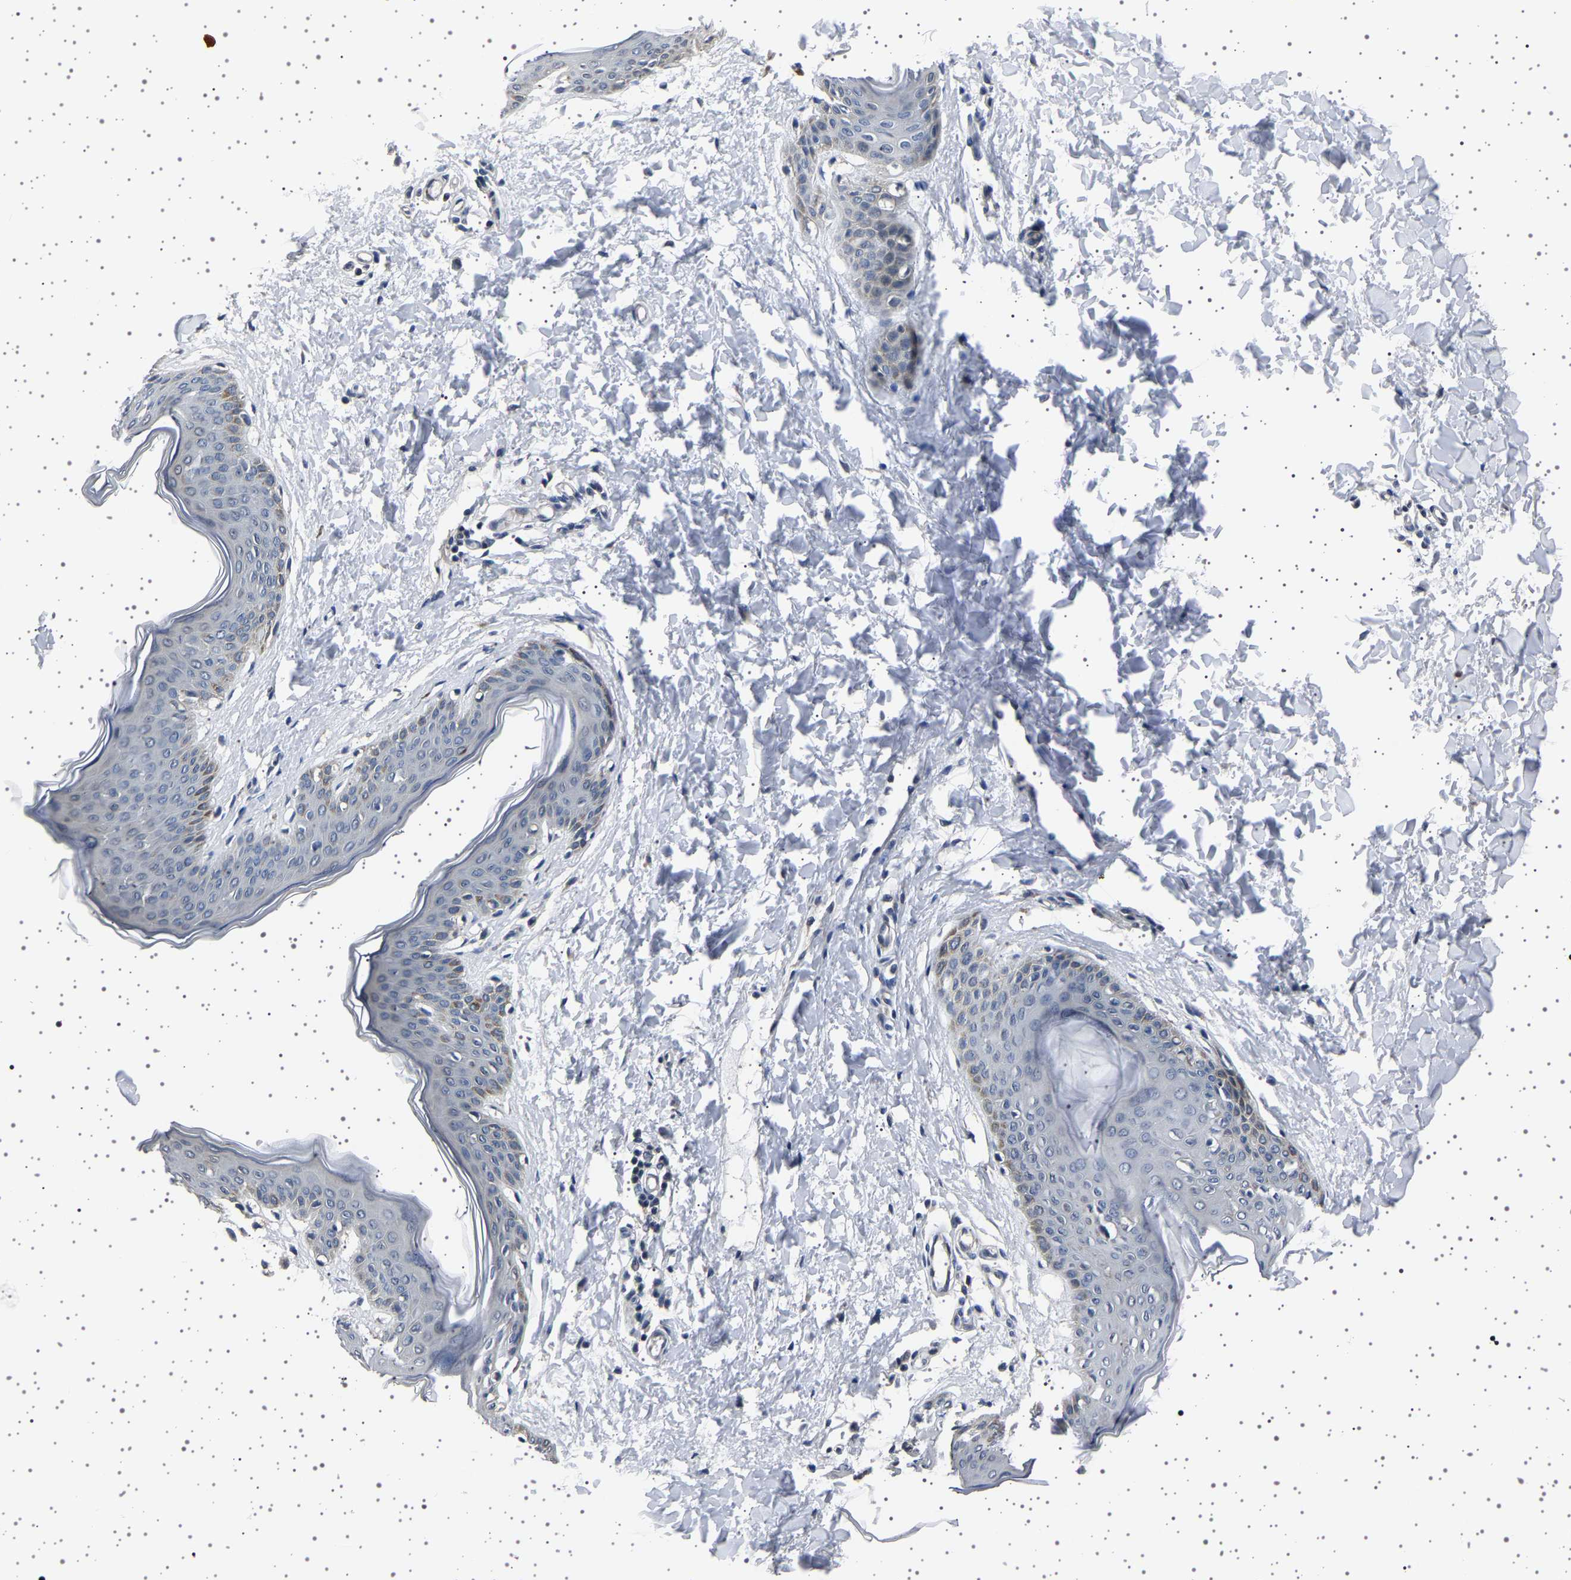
{"staining": {"intensity": "negative", "quantity": "none", "location": "none"}, "tissue": "skin", "cell_type": "Fibroblasts", "image_type": "normal", "snomed": [{"axis": "morphology", "description": "Normal tissue, NOS"}, {"axis": "topography", "description": "Skin"}], "caption": "DAB immunohistochemical staining of unremarkable human skin demonstrates no significant expression in fibroblasts.", "gene": "IL10RB", "patient": {"sex": "female", "age": 17}}